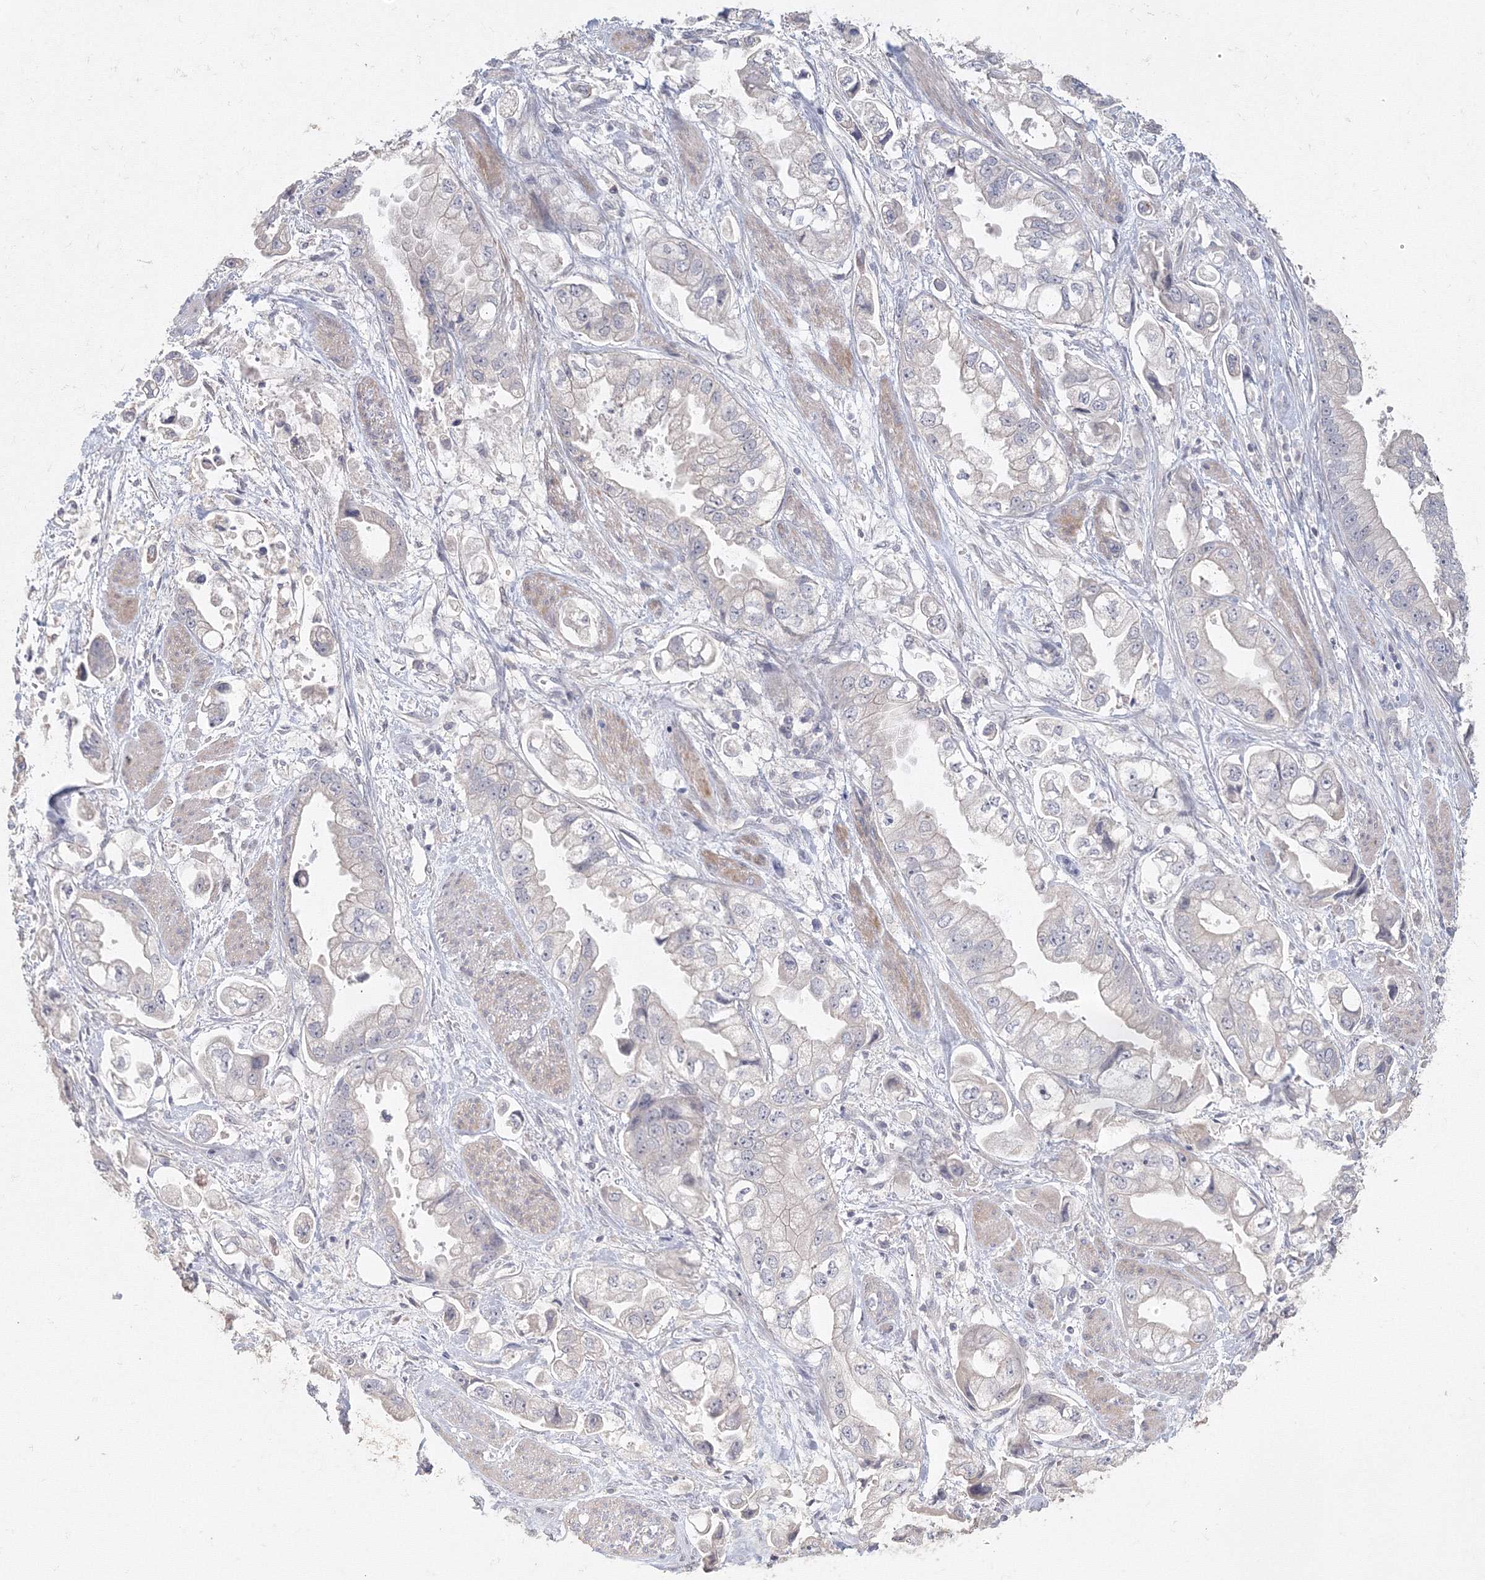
{"staining": {"intensity": "negative", "quantity": "none", "location": "none"}, "tissue": "stomach cancer", "cell_type": "Tumor cells", "image_type": "cancer", "snomed": [{"axis": "morphology", "description": "Adenocarcinoma, NOS"}, {"axis": "topography", "description": "Stomach"}], "caption": "Human stomach cancer (adenocarcinoma) stained for a protein using IHC reveals no staining in tumor cells.", "gene": "TACC2", "patient": {"sex": "male", "age": 62}}